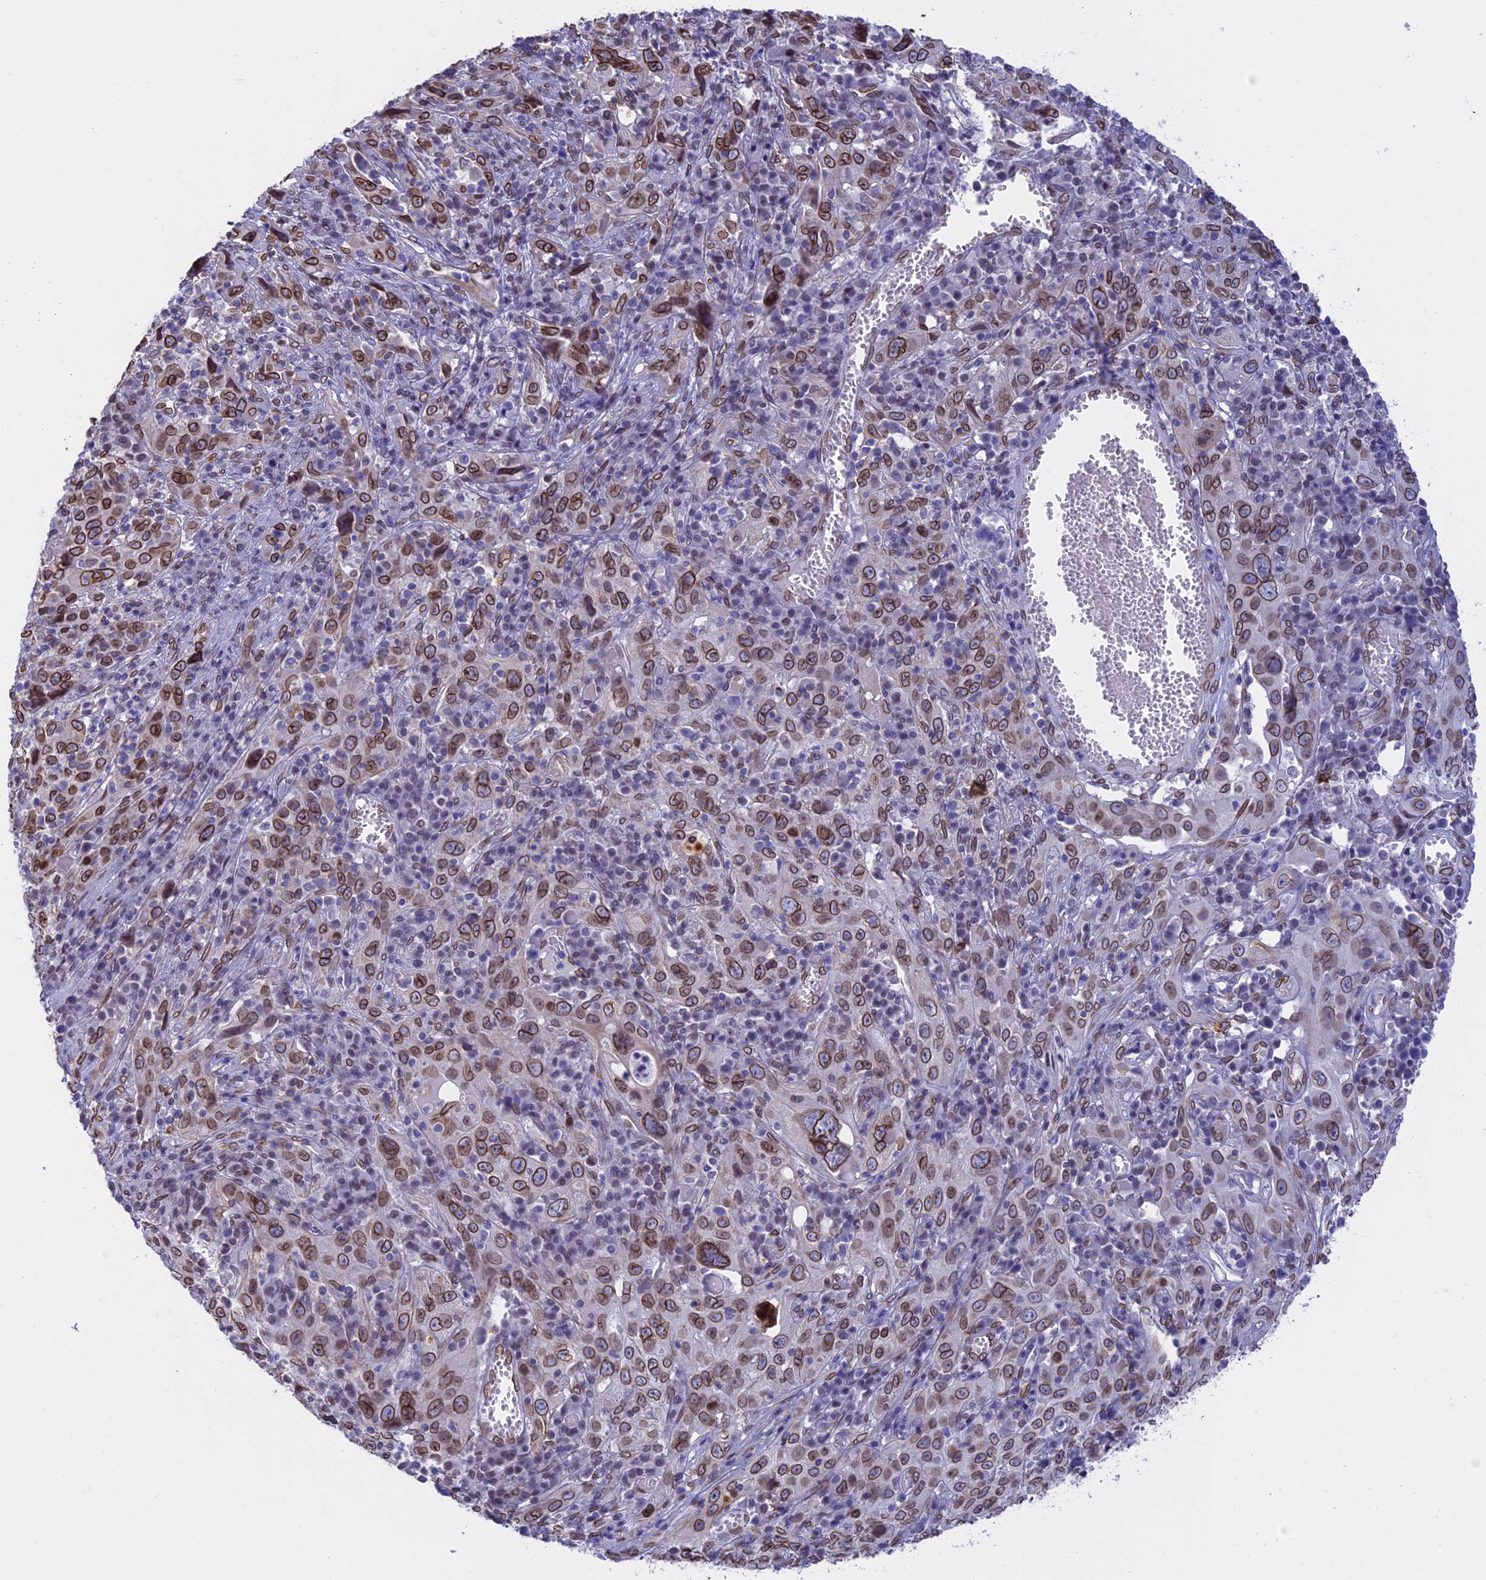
{"staining": {"intensity": "moderate", "quantity": ">75%", "location": "cytoplasmic/membranous,nuclear"}, "tissue": "cervical cancer", "cell_type": "Tumor cells", "image_type": "cancer", "snomed": [{"axis": "morphology", "description": "Squamous cell carcinoma, NOS"}, {"axis": "topography", "description": "Cervix"}], "caption": "The micrograph demonstrates immunohistochemical staining of cervical cancer (squamous cell carcinoma). There is moderate cytoplasmic/membranous and nuclear positivity is present in approximately >75% of tumor cells.", "gene": "TMPRSS7", "patient": {"sex": "female", "age": 46}}